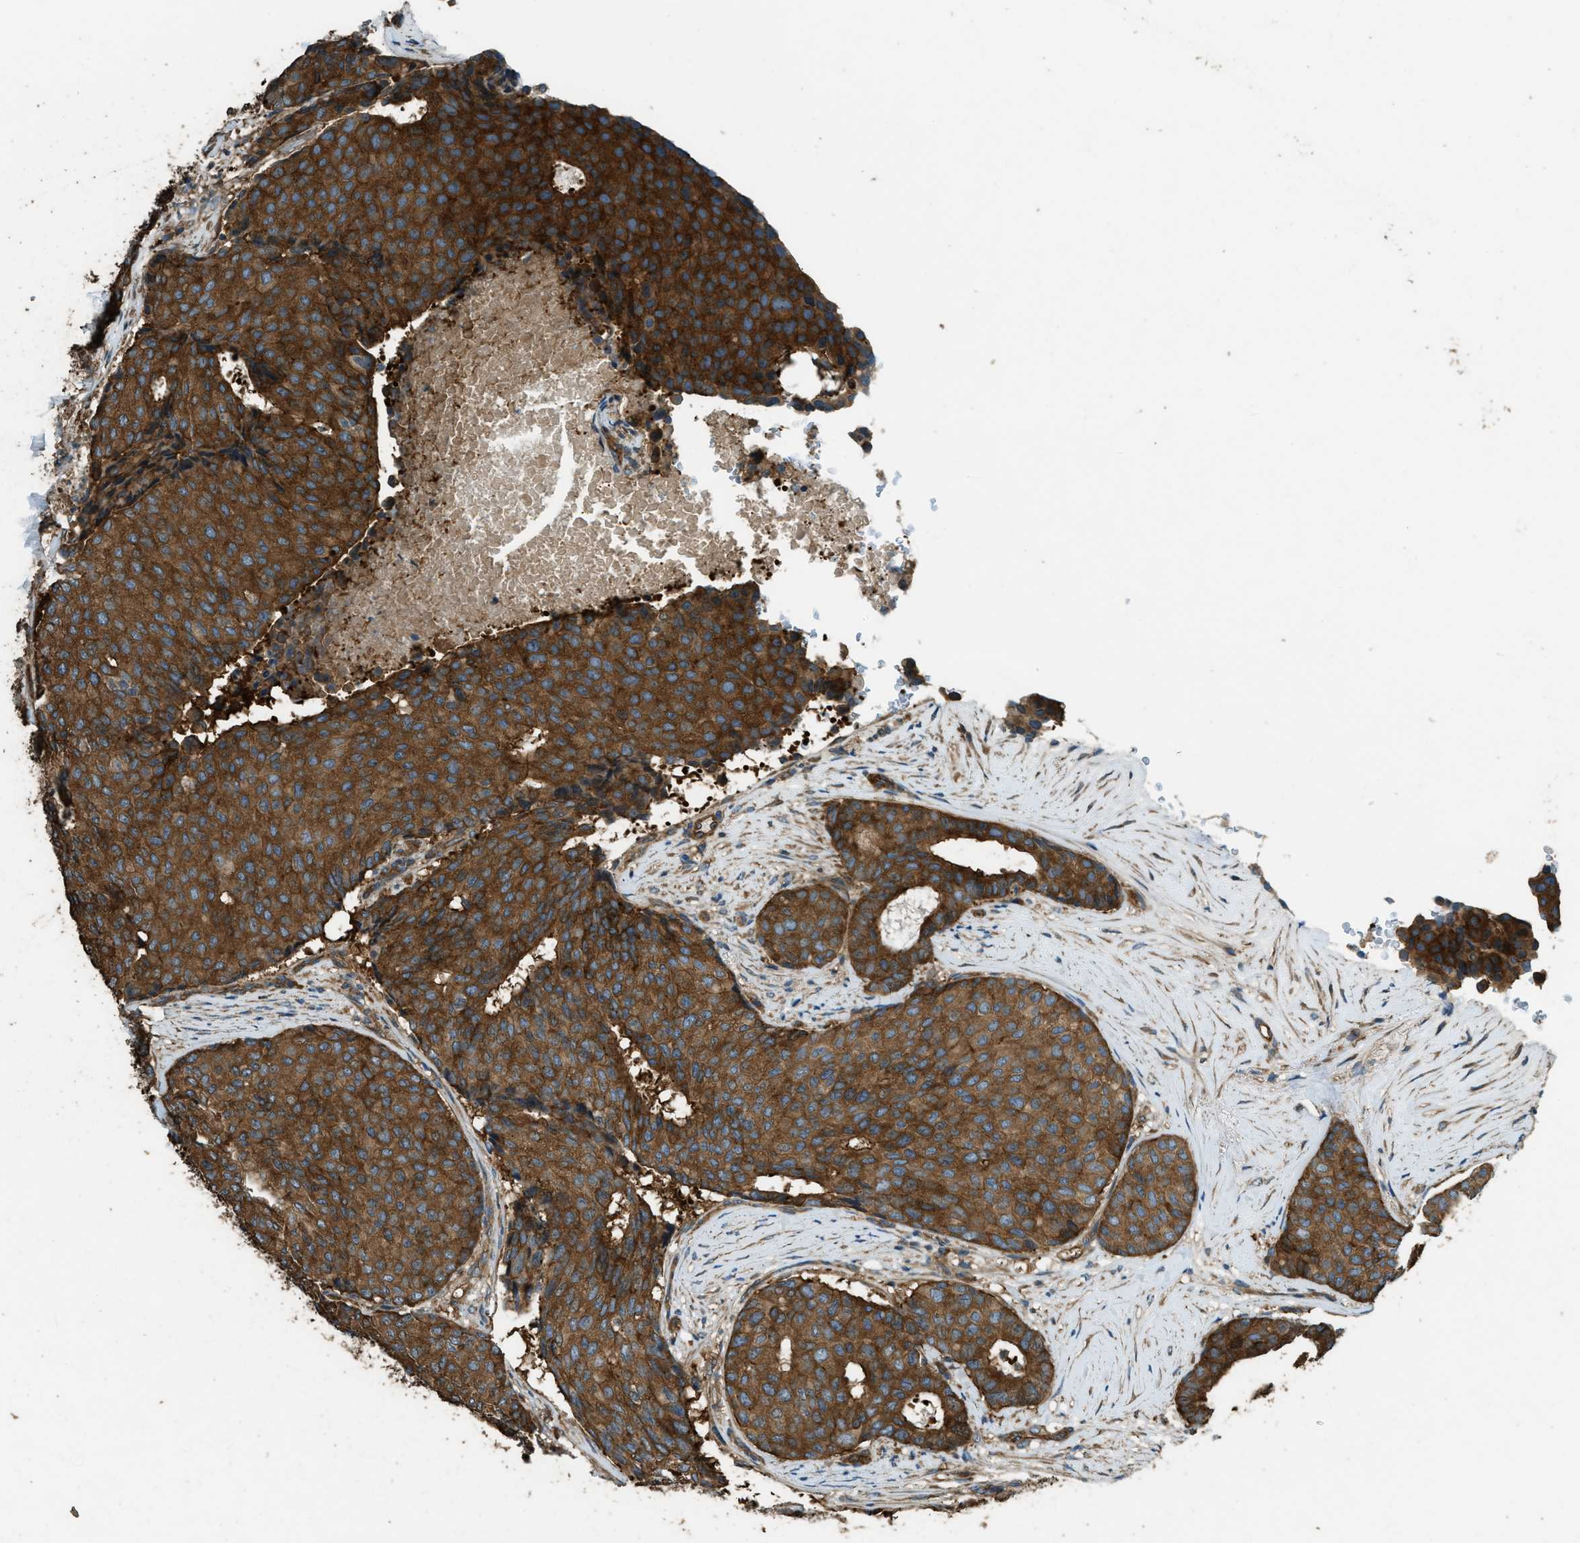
{"staining": {"intensity": "strong", "quantity": ">75%", "location": "cytoplasmic/membranous"}, "tissue": "breast cancer", "cell_type": "Tumor cells", "image_type": "cancer", "snomed": [{"axis": "morphology", "description": "Duct carcinoma"}, {"axis": "topography", "description": "Breast"}], "caption": "IHC staining of invasive ductal carcinoma (breast), which demonstrates high levels of strong cytoplasmic/membranous expression in about >75% of tumor cells indicating strong cytoplasmic/membranous protein expression. The staining was performed using DAB (brown) for protein detection and nuclei were counterstained in hematoxylin (blue).", "gene": "MARS1", "patient": {"sex": "female", "age": 75}}